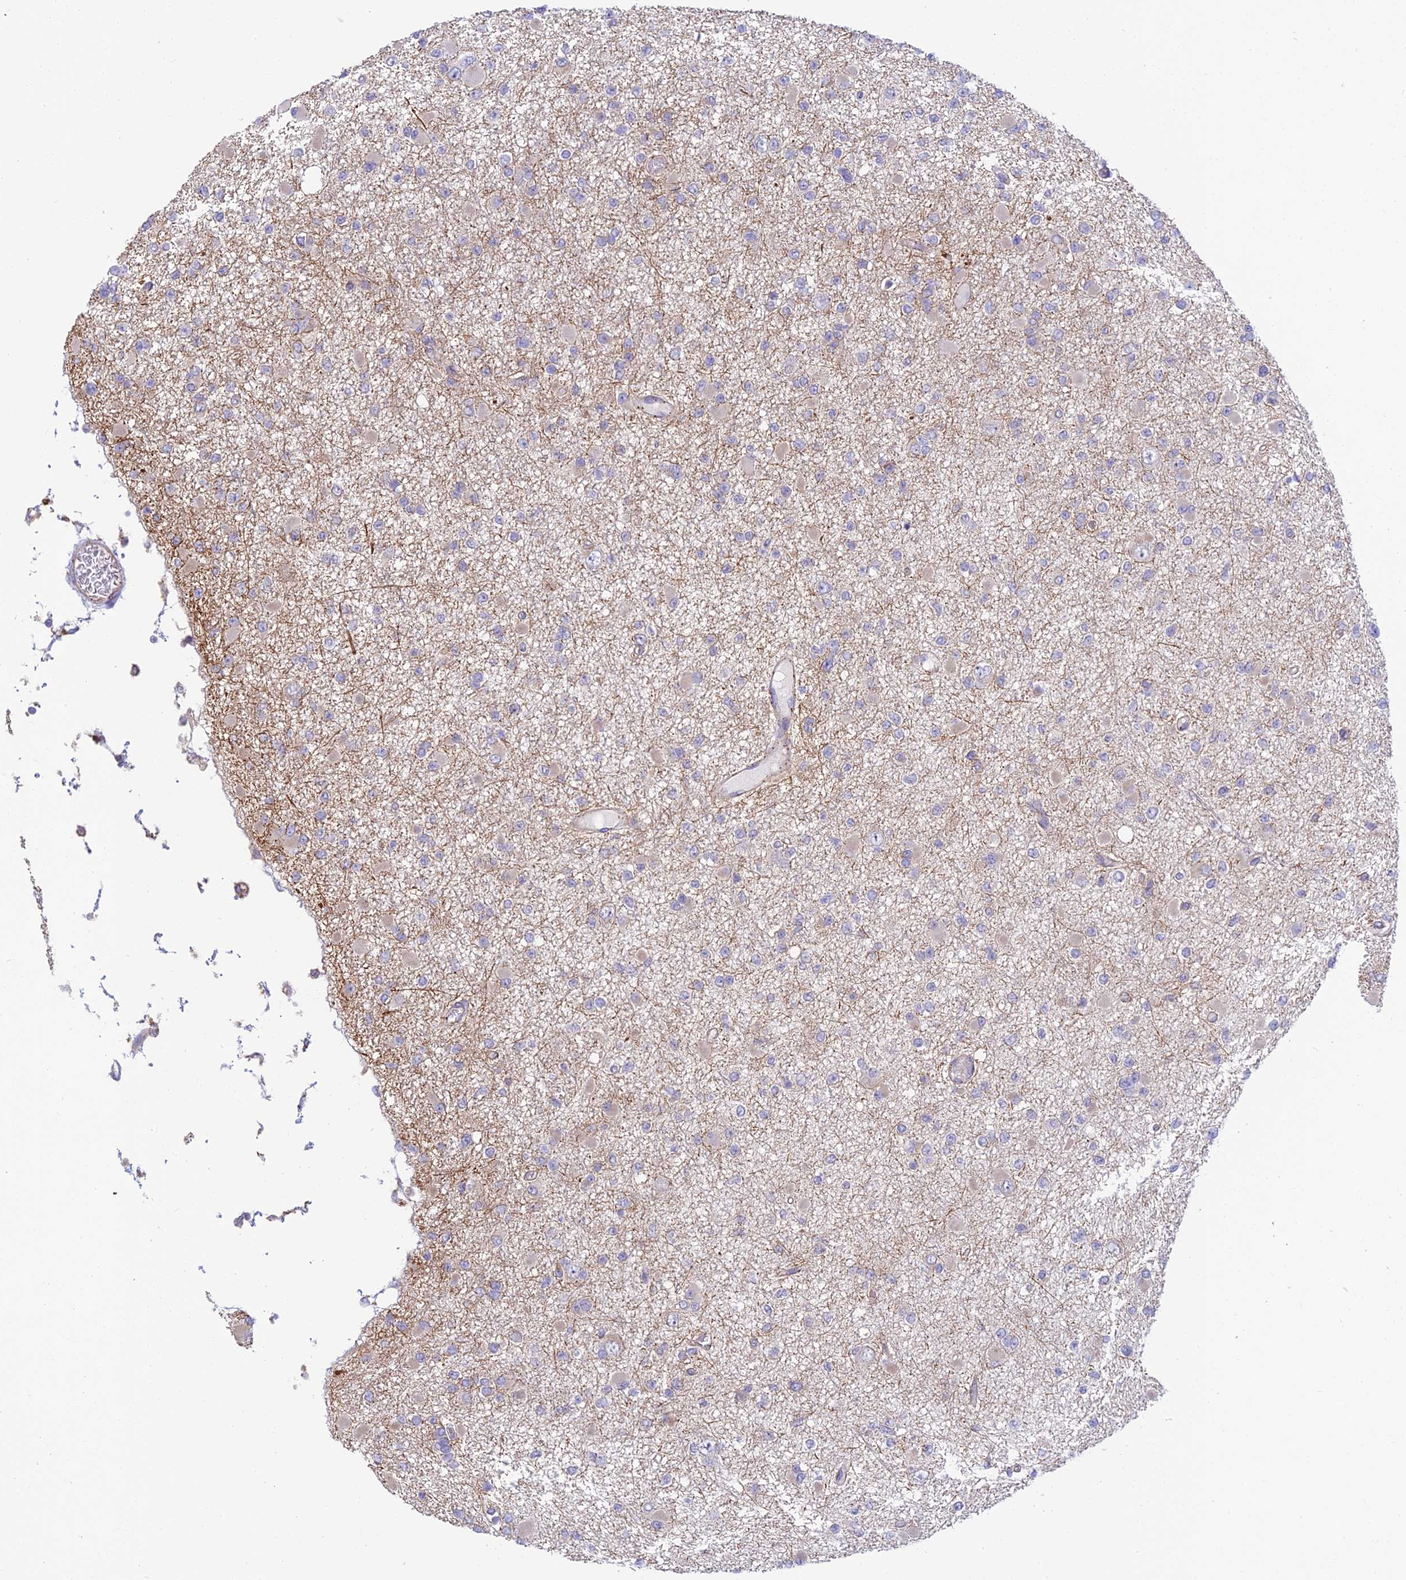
{"staining": {"intensity": "negative", "quantity": "none", "location": "none"}, "tissue": "glioma", "cell_type": "Tumor cells", "image_type": "cancer", "snomed": [{"axis": "morphology", "description": "Glioma, malignant, Low grade"}, {"axis": "topography", "description": "Brain"}], "caption": "Immunohistochemistry of human glioma reveals no positivity in tumor cells.", "gene": "DUS2", "patient": {"sex": "female", "age": 22}}